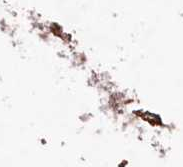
{"staining": {"intensity": "strong", "quantity": ">75%", "location": "cytoplasmic/membranous"}, "tissue": "parathyroid gland", "cell_type": "Glandular cells", "image_type": "normal", "snomed": [{"axis": "morphology", "description": "Normal tissue, NOS"}, {"axis": "topography", "description": "Parathyroid gland"}], "caption": "Immunohistochemistry staining of normal parathyroid gland, which displays high levels of strong cytoplasmic/membranous positivity in about >75% of glandular cells indicating strong cytoplasmic/membranous protein expression. The staining was performed using DAB (brown) for protein detection and nuclei were counterstained in hematoxylin (blue).", "gene": "PPP1R21", "patient": {"sex": "female", "age": 85}}